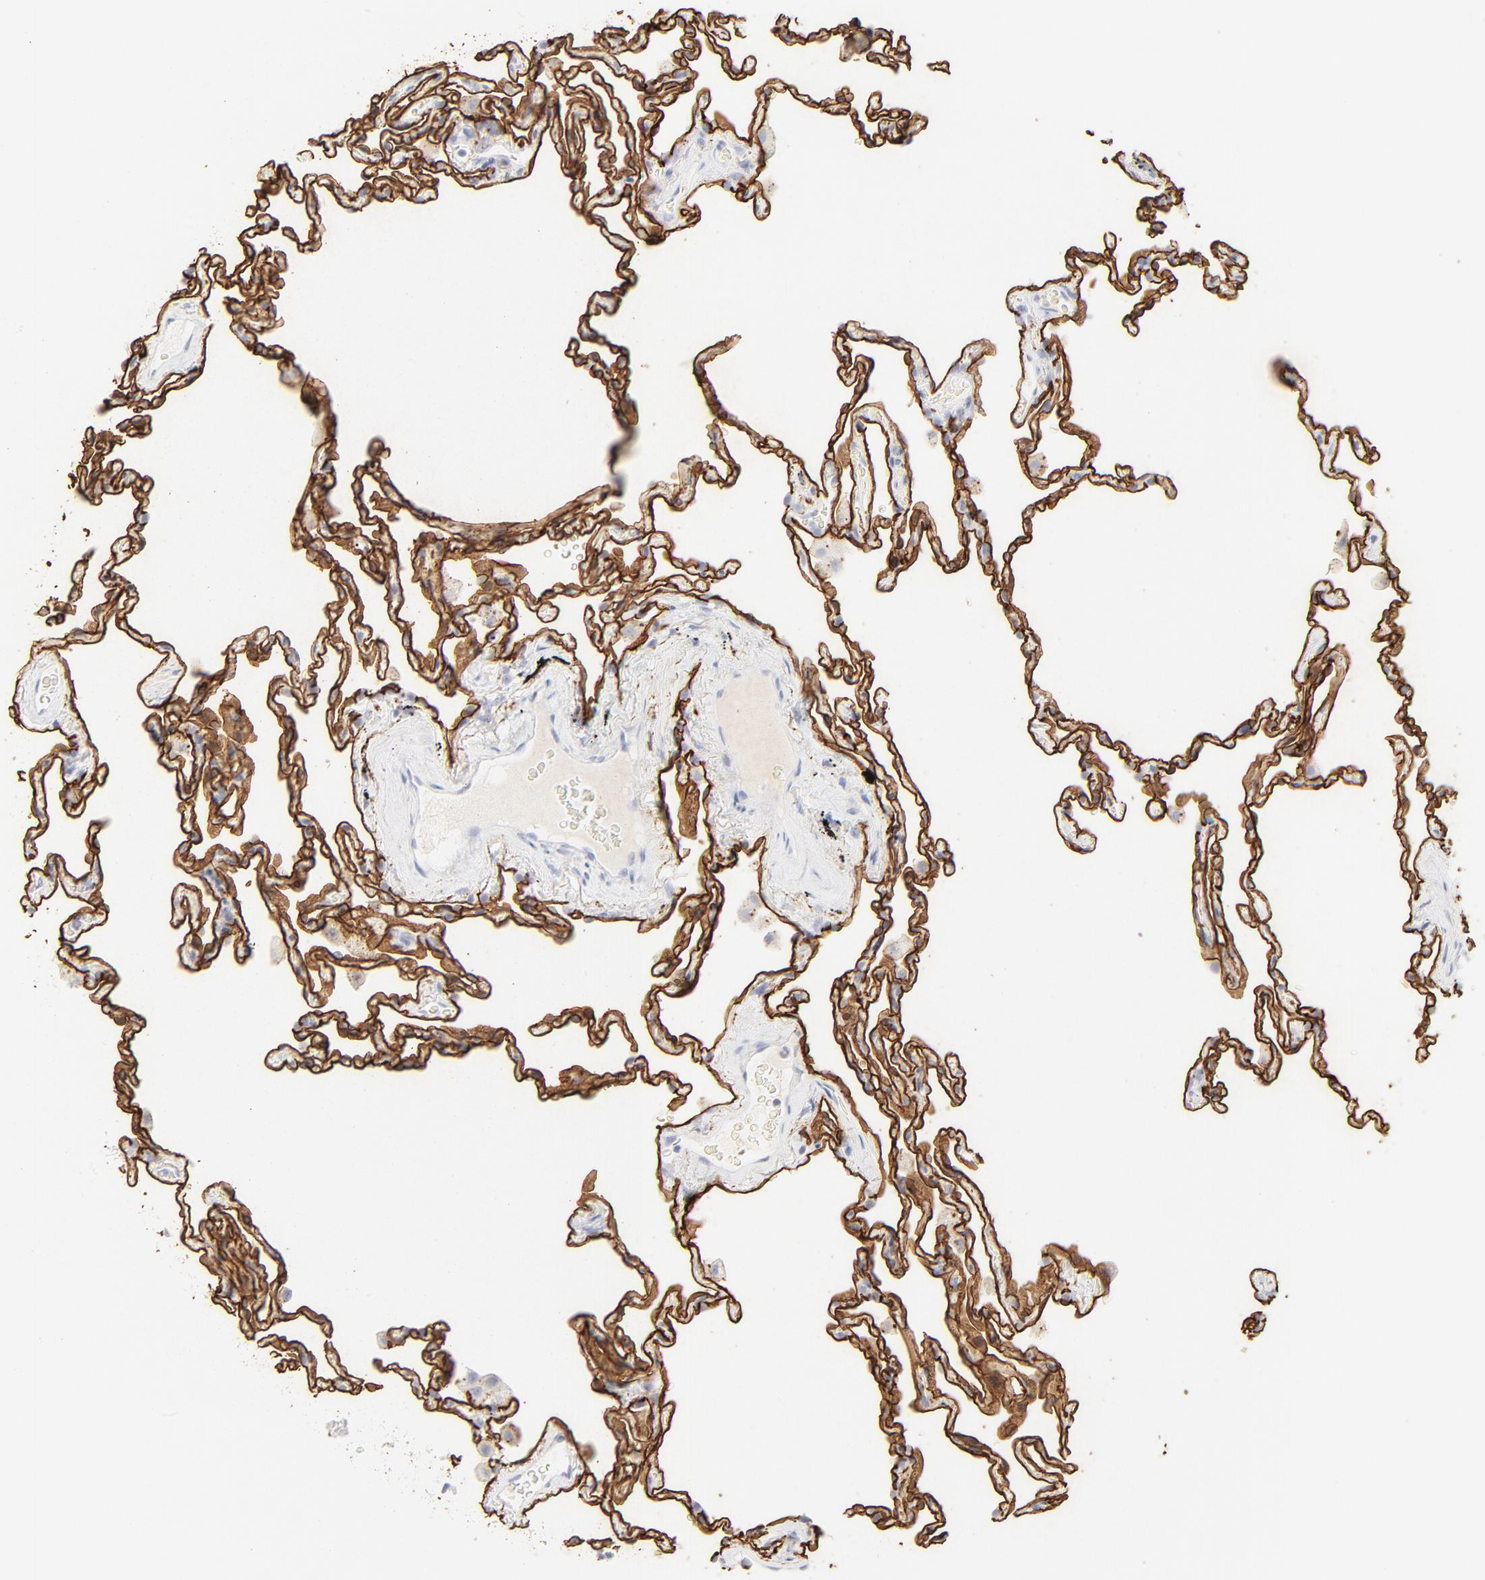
{"staining": {"intensity": "strong", "quantity": ">75%", "location": "cytoplasmic/membranous"}, "tissue": "lung", "cell_type": "Alveolar cells", "image_type": "normal", "snomed": [{"axis": "morphology", "description": "Normal tissue, NOS"}, {"axis": "morphology", "description": "Soft tissue tumor metastatic"}, {"axis": "topography", "description": "Lung"}], "caption": "A high amount of strong cytoplasmic/membranous expression is appreciated in approximately >75% of alveolar cells in normal lung.", "gene": "CCR7", "patient": {"sex": "male", "age": 59}}